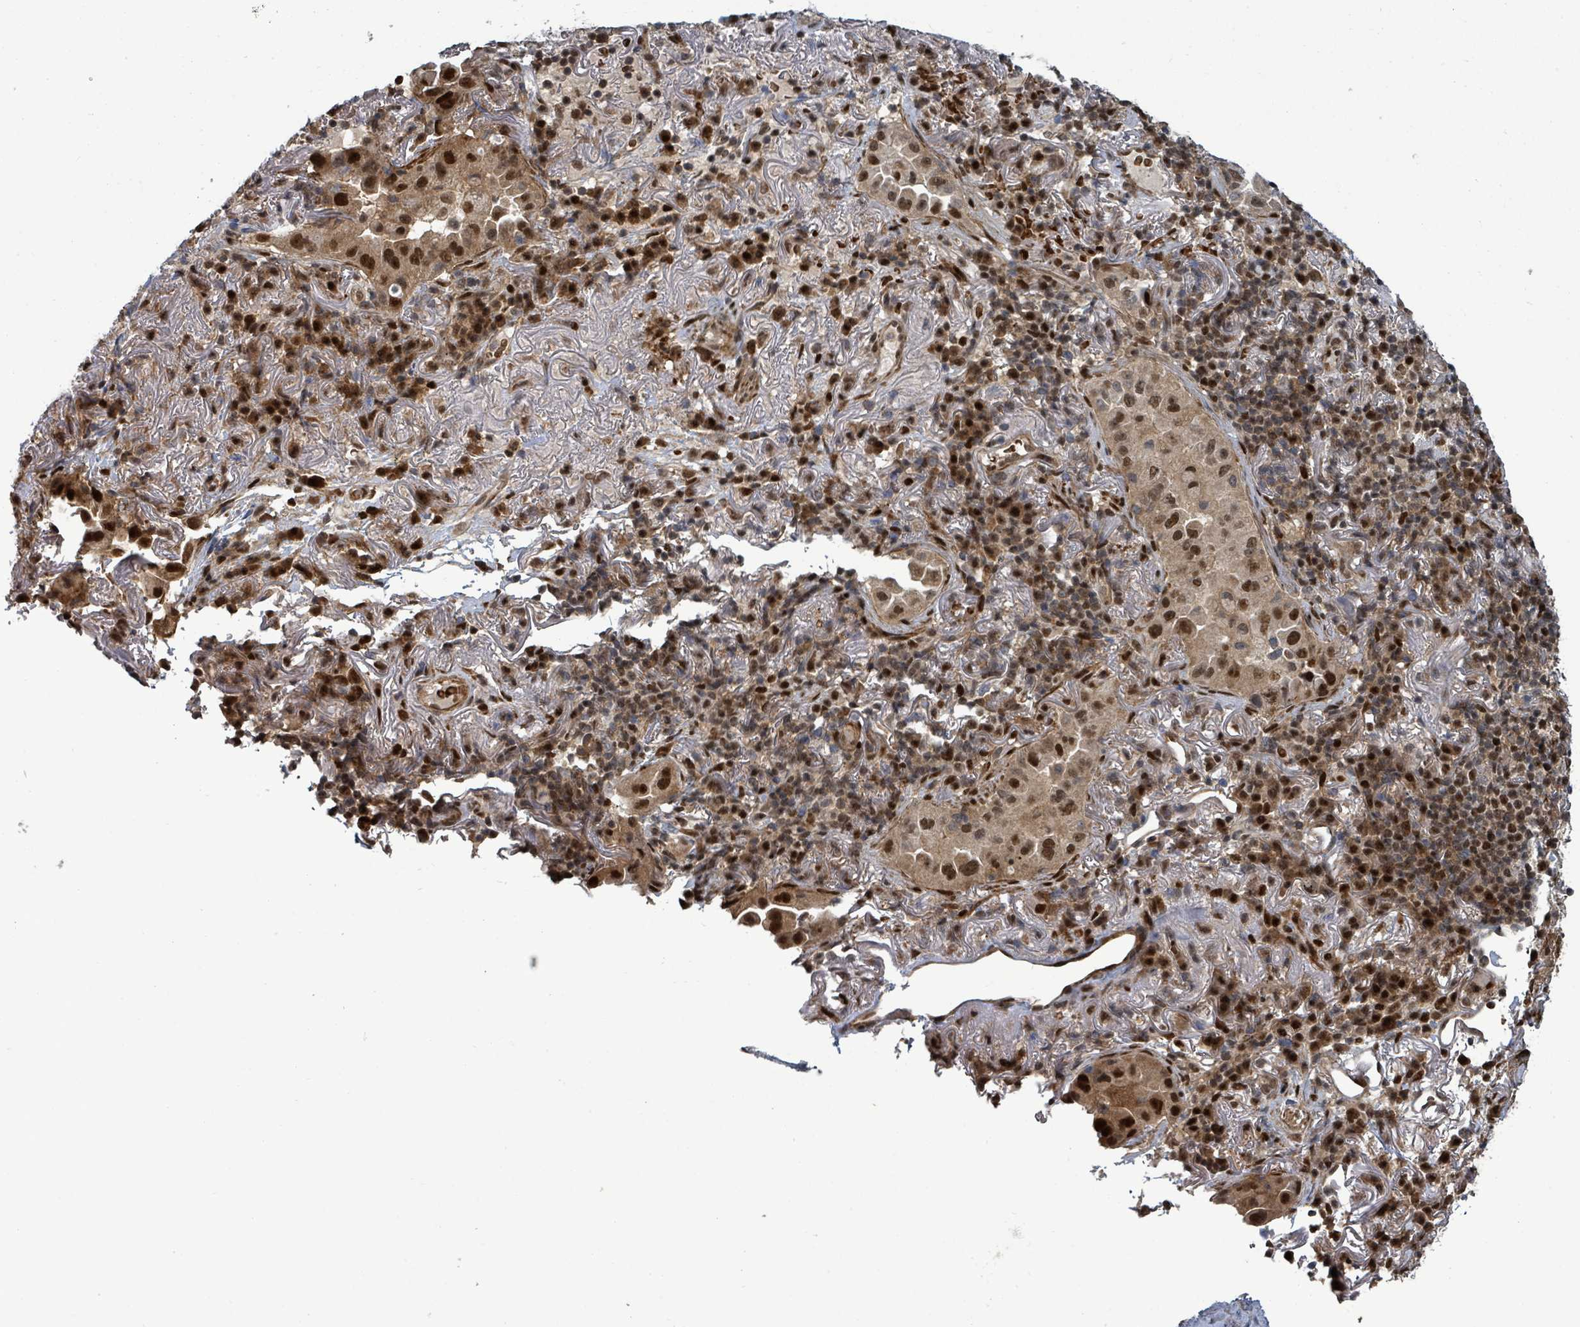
{"staining": {"intensity": "strong", "quantity": "25%-75%", "location": "nuclear"}, "tissue": "lung cancer", "cell_type": "Tumor cells", "image_type": "cancer", "snomed": [{"axis": "morphology", "description": "Adenocarcinoma, NOS"}, {"axis": "topography", "description": "Lung"}], "caption": "Strong nuclear positivity for a protein is seen in approximately 25%-75% of tumor cells of lung adenocarcinoma using immunohistochemistry.", "gene": "TRDMT1", "patient": {"sex": "female", "age": 69}}